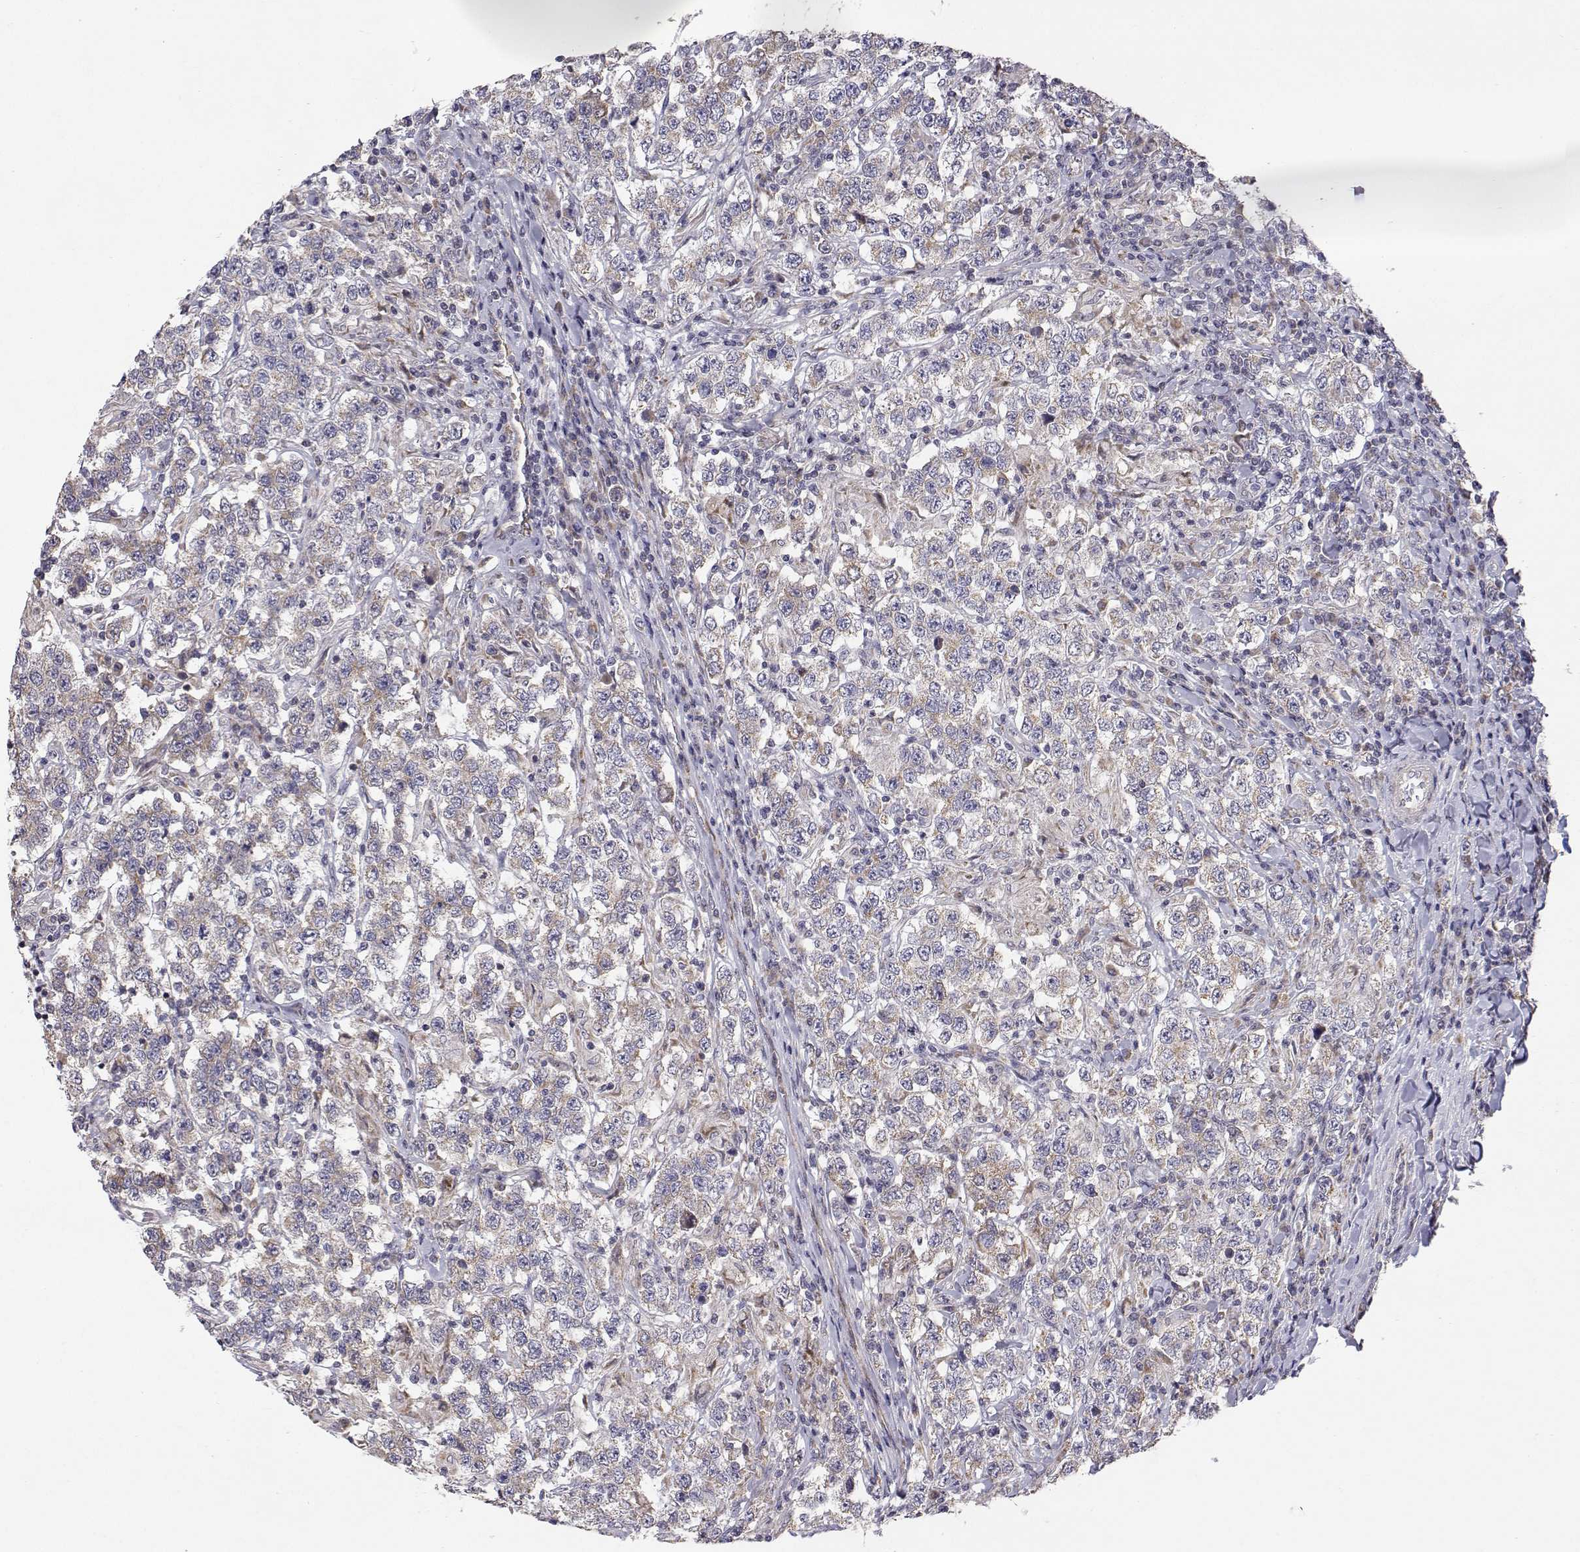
{"staining": {"intensity": "weak", "quantity": "<25%", "location": "cytoplasmic/membranous"}, "tissue": "testis cancer", "cell_type": "Tumor cells", "image_type": "cancer", "snomed": [{"axis": "morphology", "description": "Seminoma, NOS"}, {"axis": "morphology", "description": "Carcinoma, Embryonal, NOS"}, {"axis": "topography", "description": "Testis"}], "caption": "Human testis cancer (seminoma) stained for a protein using immunohistochemistry (IHC) shows no staining in tumor cells.", "gene": "MRPL3", "patient": {"sex": "male", "age": 41}}